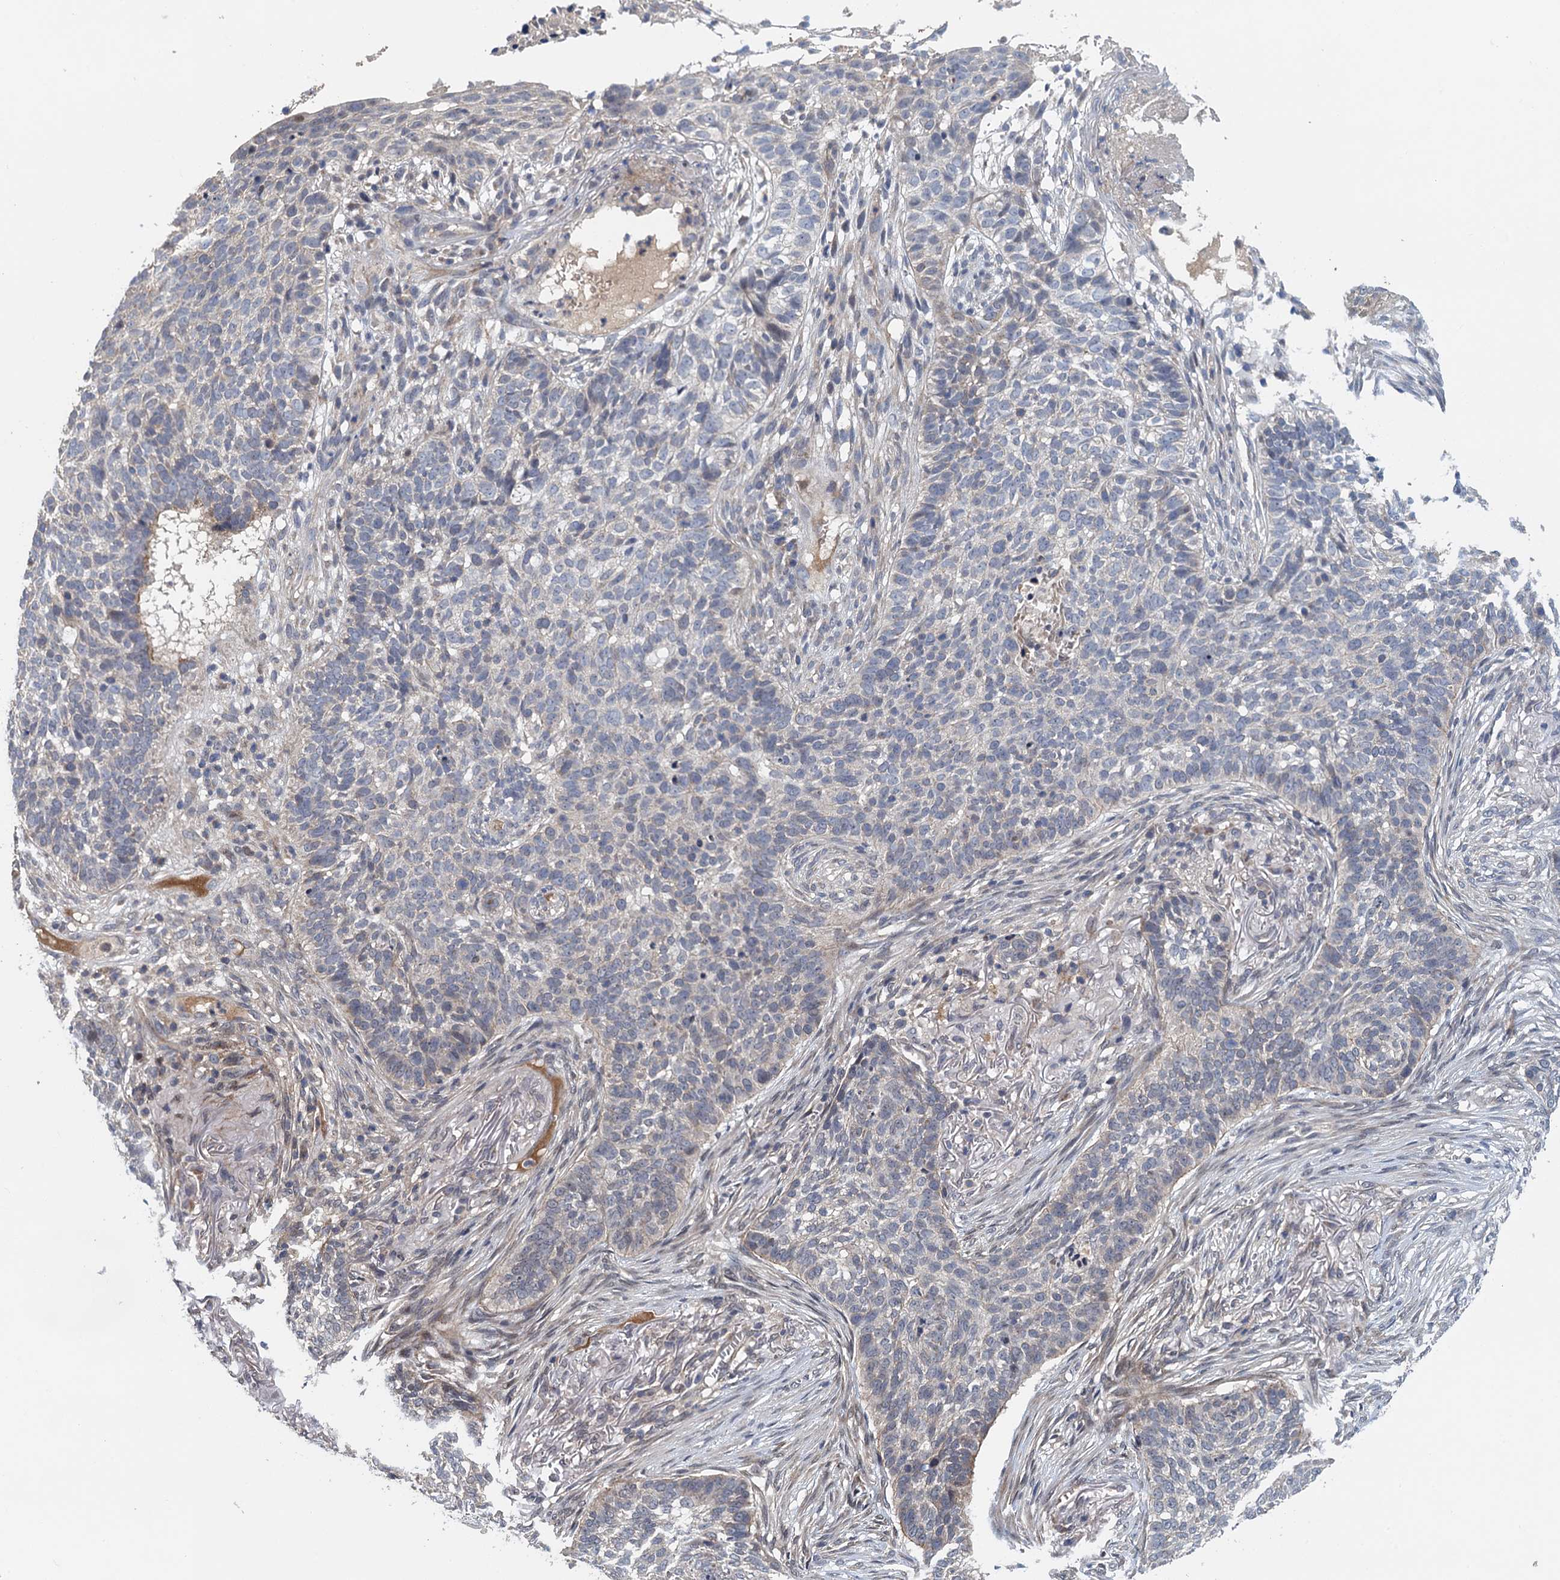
{"staining": {"intensity": "negative", "quantity": "none", "location": "none"}, "tissue": "skin cancer", "cell_type": "Tumor cells", "image_type": "cancer", "snomed": [{"axis": "morphology", "description": "Basal cell carcinoma"}, {"axis": "topography", "description": "Skin"}], "caption": "DAB immunohistochemical staining of human basal cell carcinoma (skin) shows no significant staining in tumor cells.", "gene": "MDM1", "patient": {"sex": "male", "age": 85}}